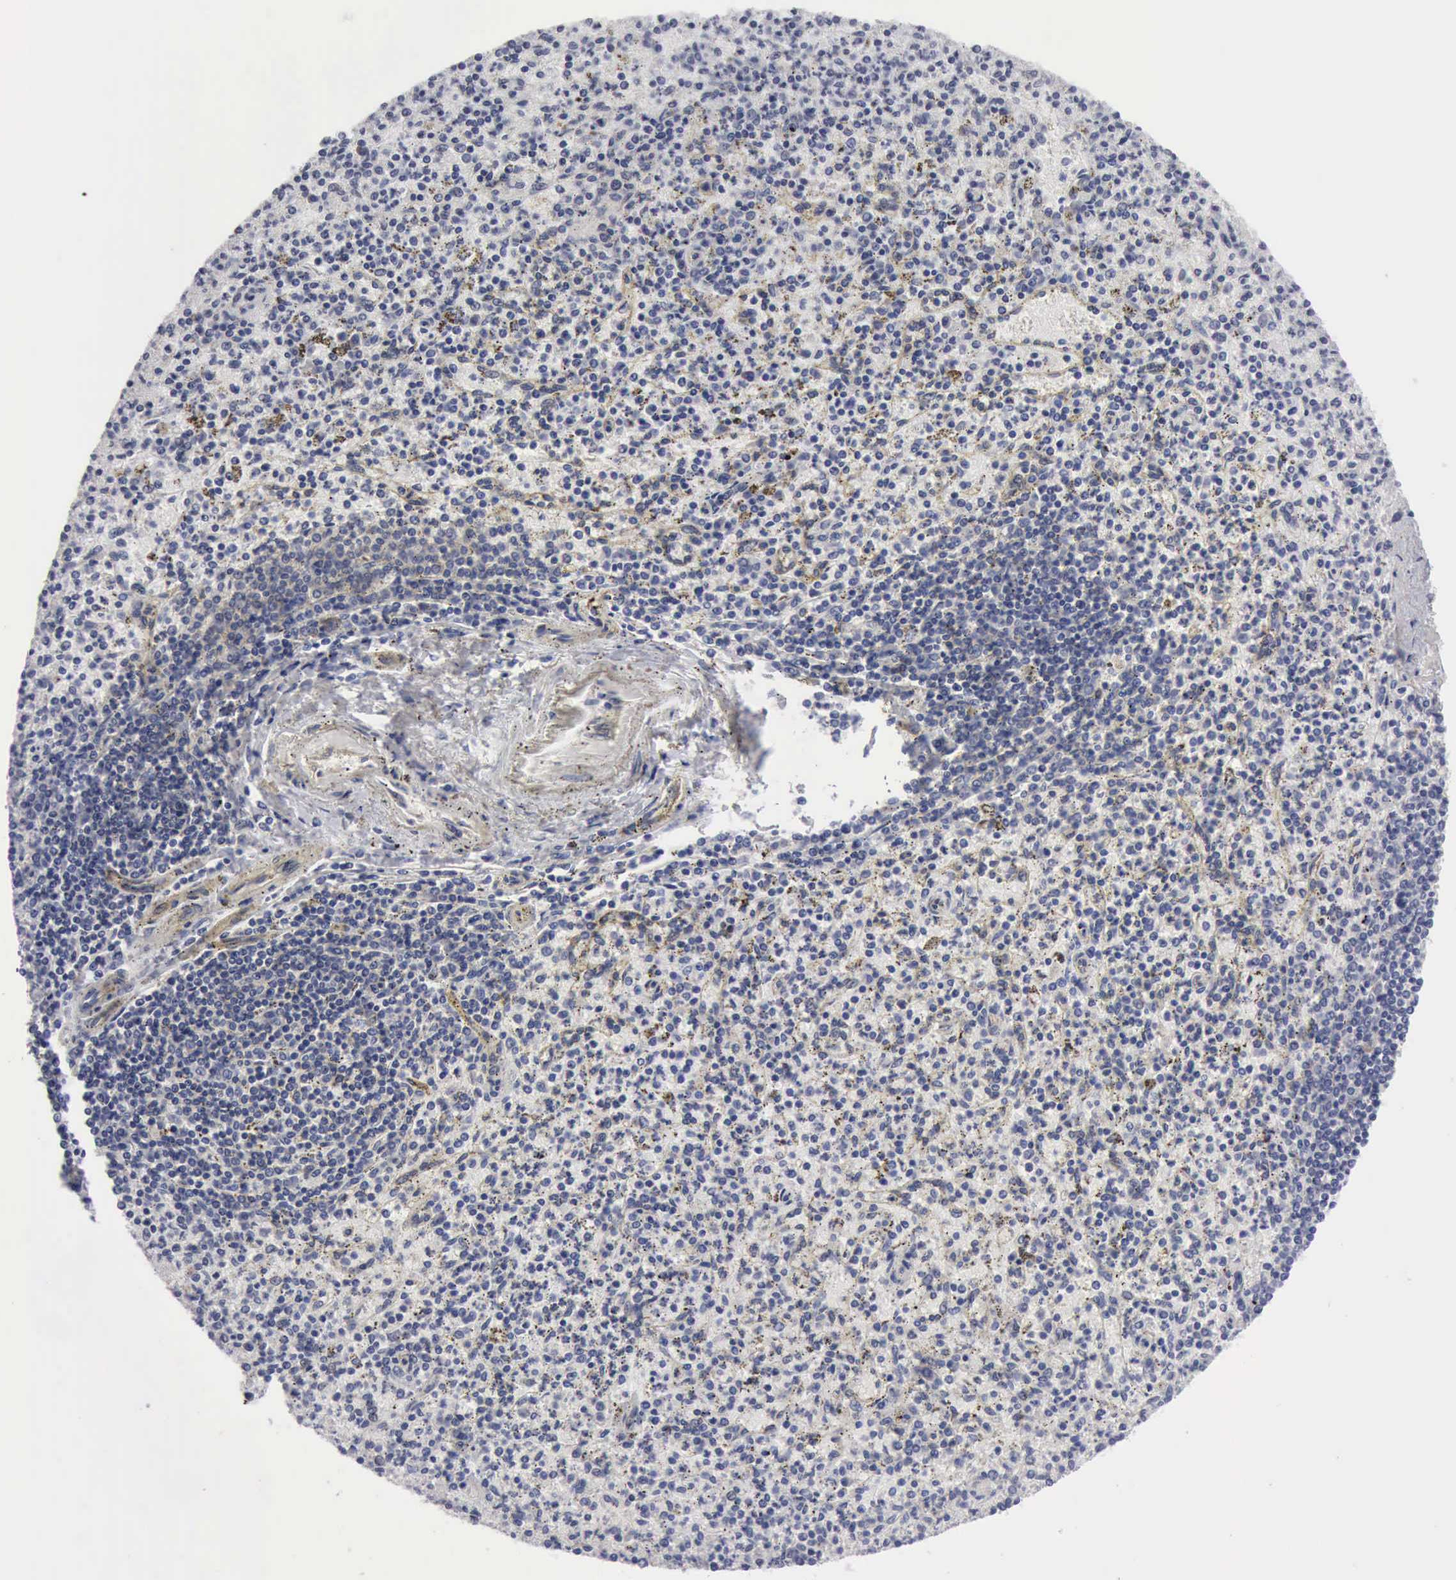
{"staining": {"intensity": "negative", "quantity": "none", "location": "none"}, "tissue": "spleen", "cell_type": "Cells in red pulp", "image_type": "normal", "snomed": [{"axis": "morphology", "description": "Normal tissue, NOS"}, {"axis": "topography", "description": "Spleen"}], "caption": "Histopathology image shows no protein staining in cells in red pulp of unremarkable spleen.", "gene": "TXLNG", "patient": {"sex": "male", "age": 72}}